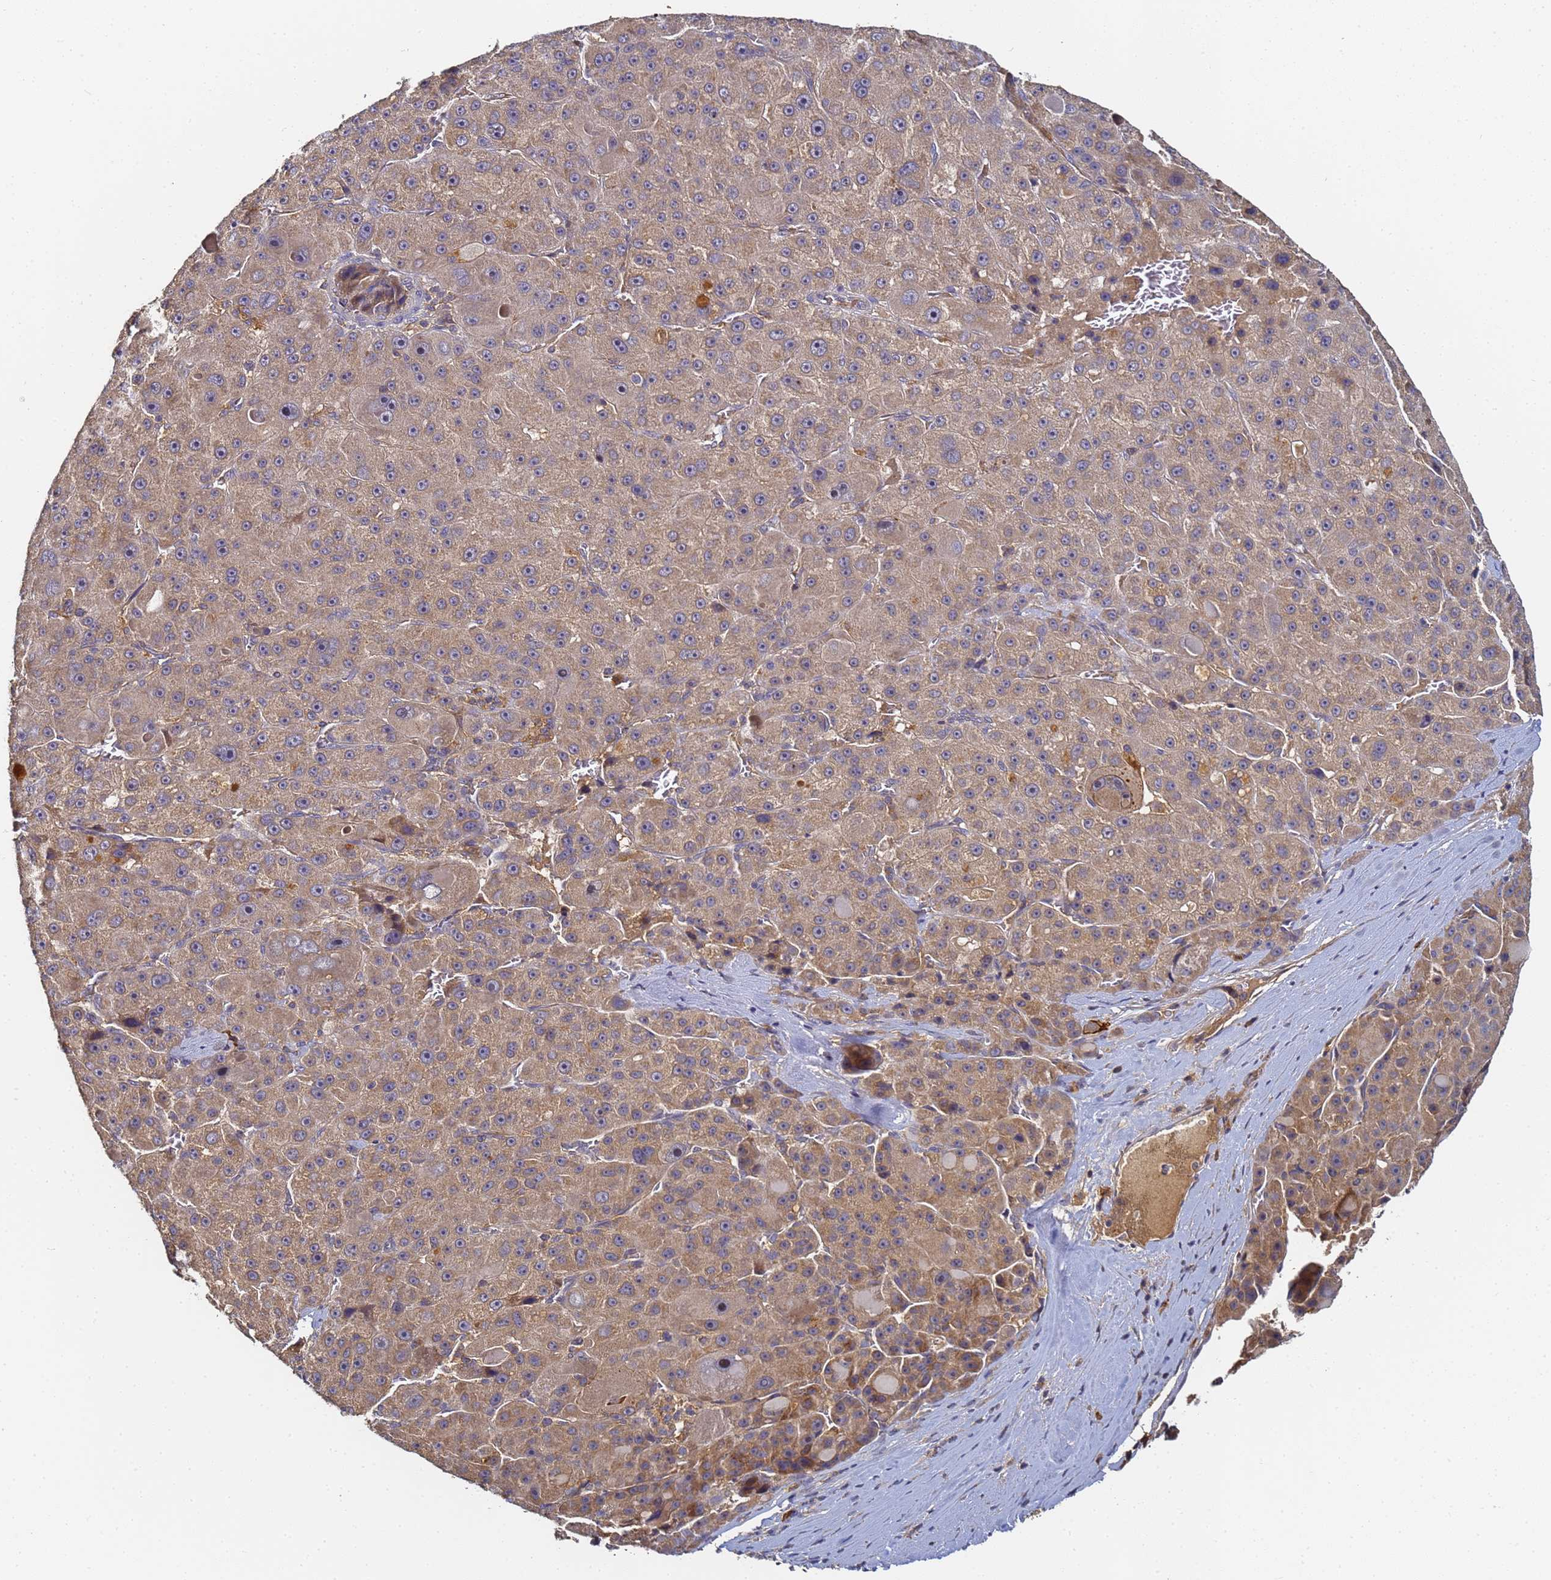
{"staining": {"intensity": "weak", "quantity": "25%-75%", "location": "cytoplasmic/membranous"}, "tissue": "liver cancer", "cell_type": "Tumor cells", "image_type": "cancer", "snomed": [{"axis": "morphology", "description": "Carcinoma, Hepatocellular, NOS"}, {"axis": "topography", "description": "Liver"}], "caption": "This image exhibits immunohistochemistry (IHC) staining of human hepatocellular carcinoma (liver), with low weak cytoplasmic/membranous positivity in approximately 25%-75% of tumor cells.", "gene": "LRRC69", "patient": {"sex": "male", "age": 76}}